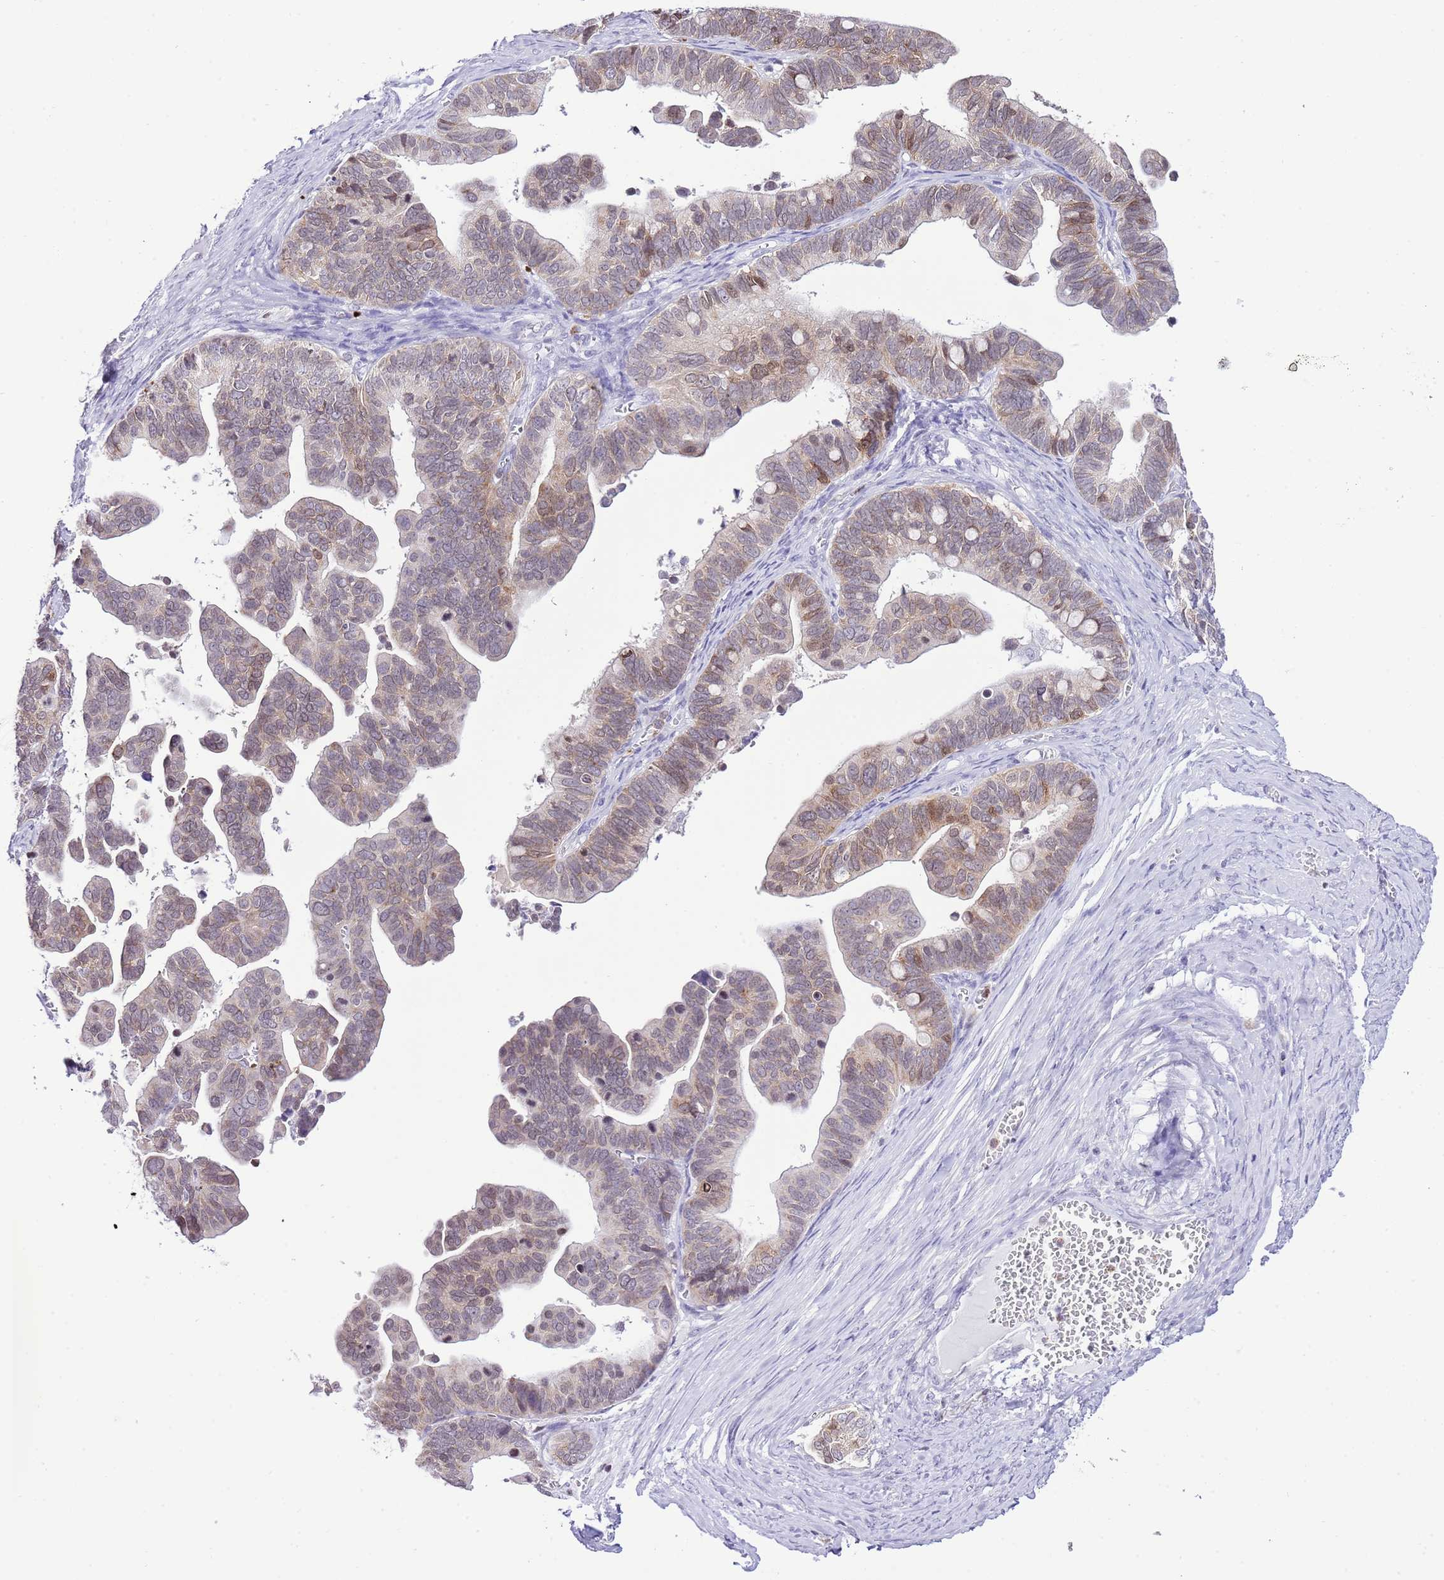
{"staining": {"intensity": "weak", "quantity": "<25%", "location": "cytoplasmic/membranous"}, "tissue": "ovarian cancer", "cell_type": "Tumor cells", "image_type": "cancer", "snomed": [{"axis": "morphology", "description": "Cystadenocarcinoma, serous, NOS"}, {"axis": "topography", "description": "Ovary"}], "caption": "There is no significant positivity in tumor cells of ovarian serous cystadenocarcinoma.", "gene": "PRR15", "patient": {"sex": "female", "age": 56}}